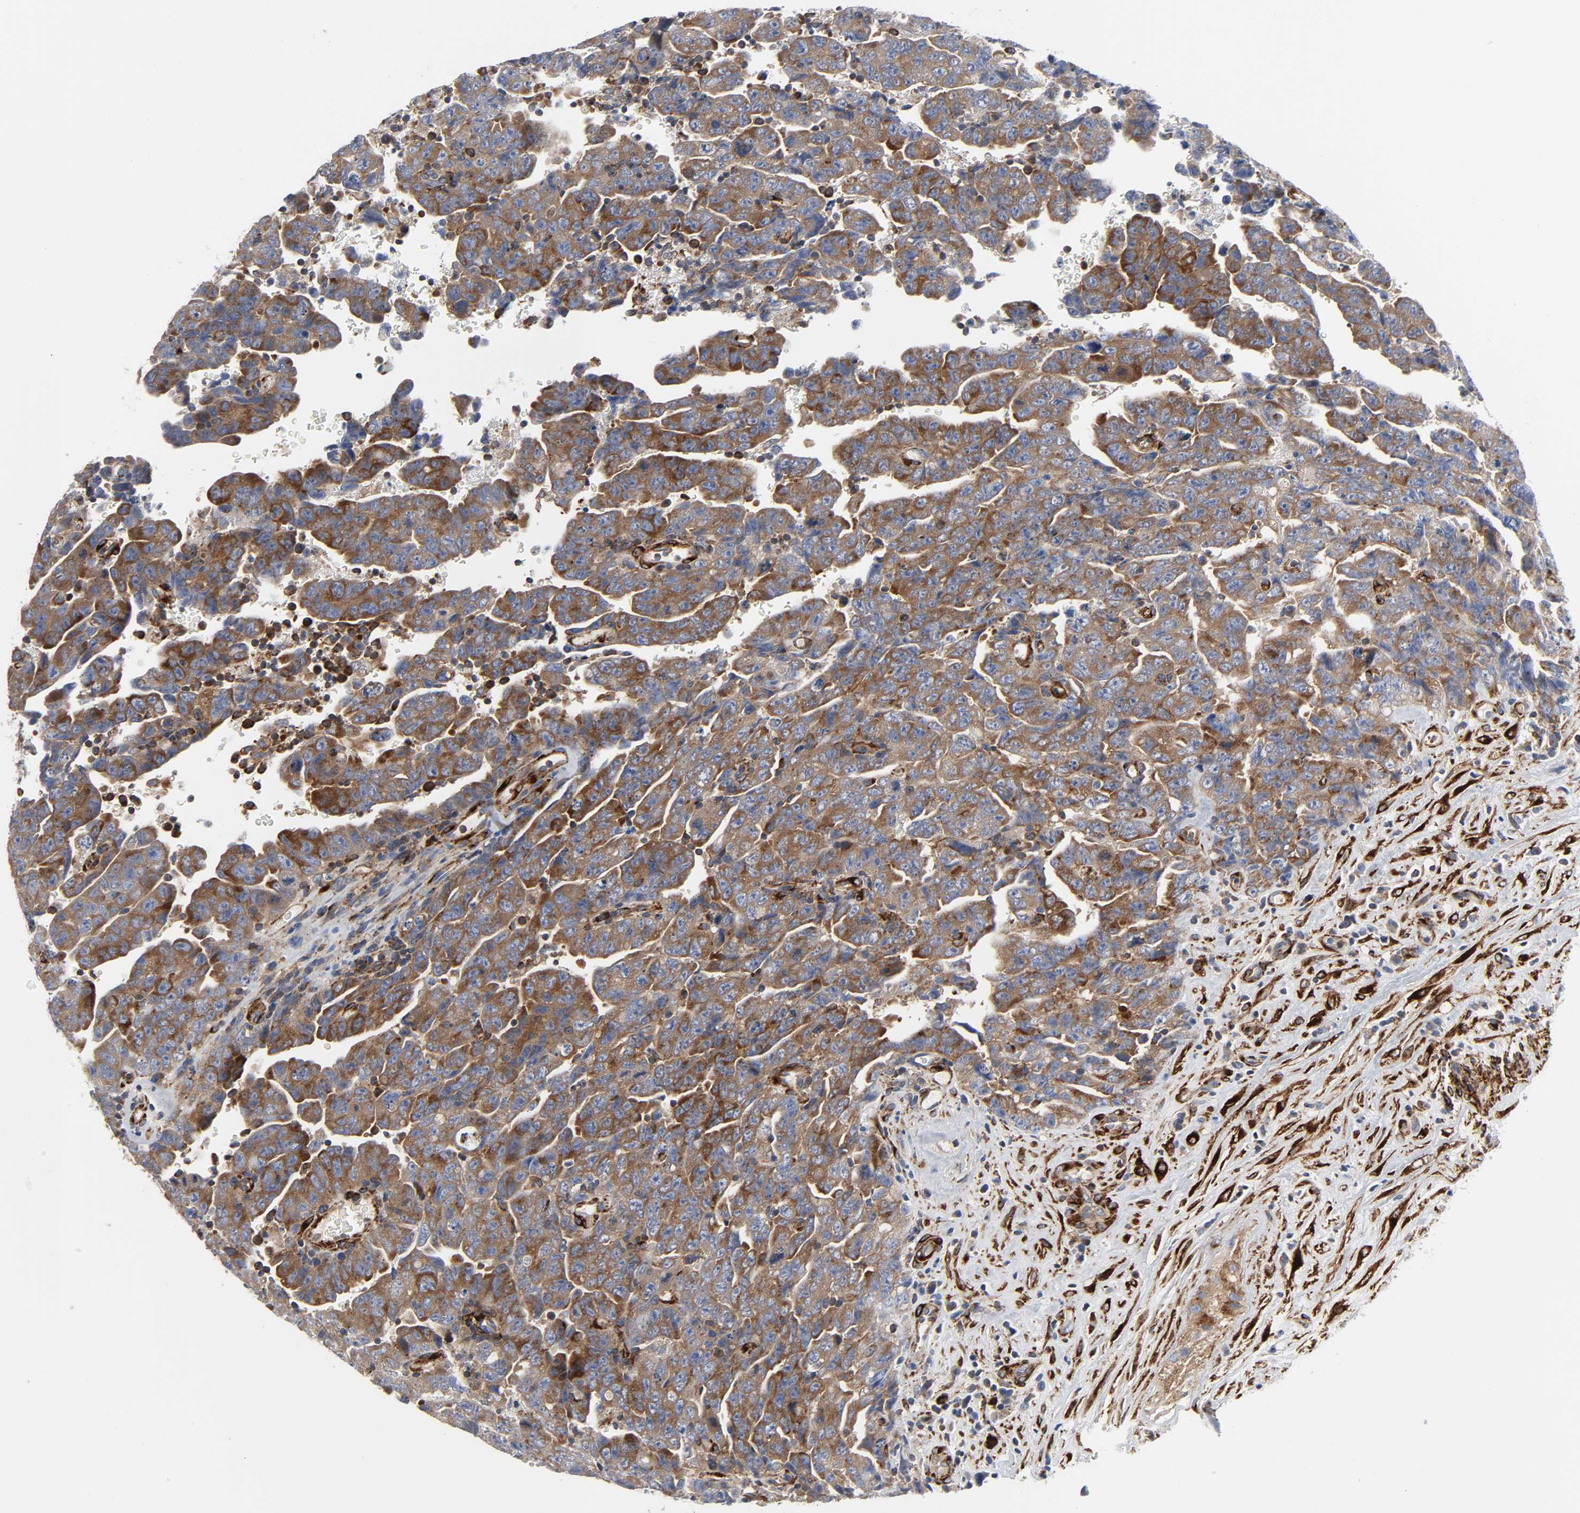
{"staining": {"intensity": "strong", "quantity": ">75%", "location": "cytoplasmic/membranous"}, "tissue": "testis cancer", "cell_type": "Tumor cells", "image_type": "cancer", "snomed": [{"axis": "morphology", "description": "Carcinoma, Embryonal, NOS"}, {"axis": "topography", "description": "Testis"}], "caption": "IHC of human testis cancer exhibits high levels of strong cytoplasmic/membranous positivity in approximately >75% of tumor cells.", "gene": "ARHGAP1", "patient": {"sex": "male", "age": 28}}